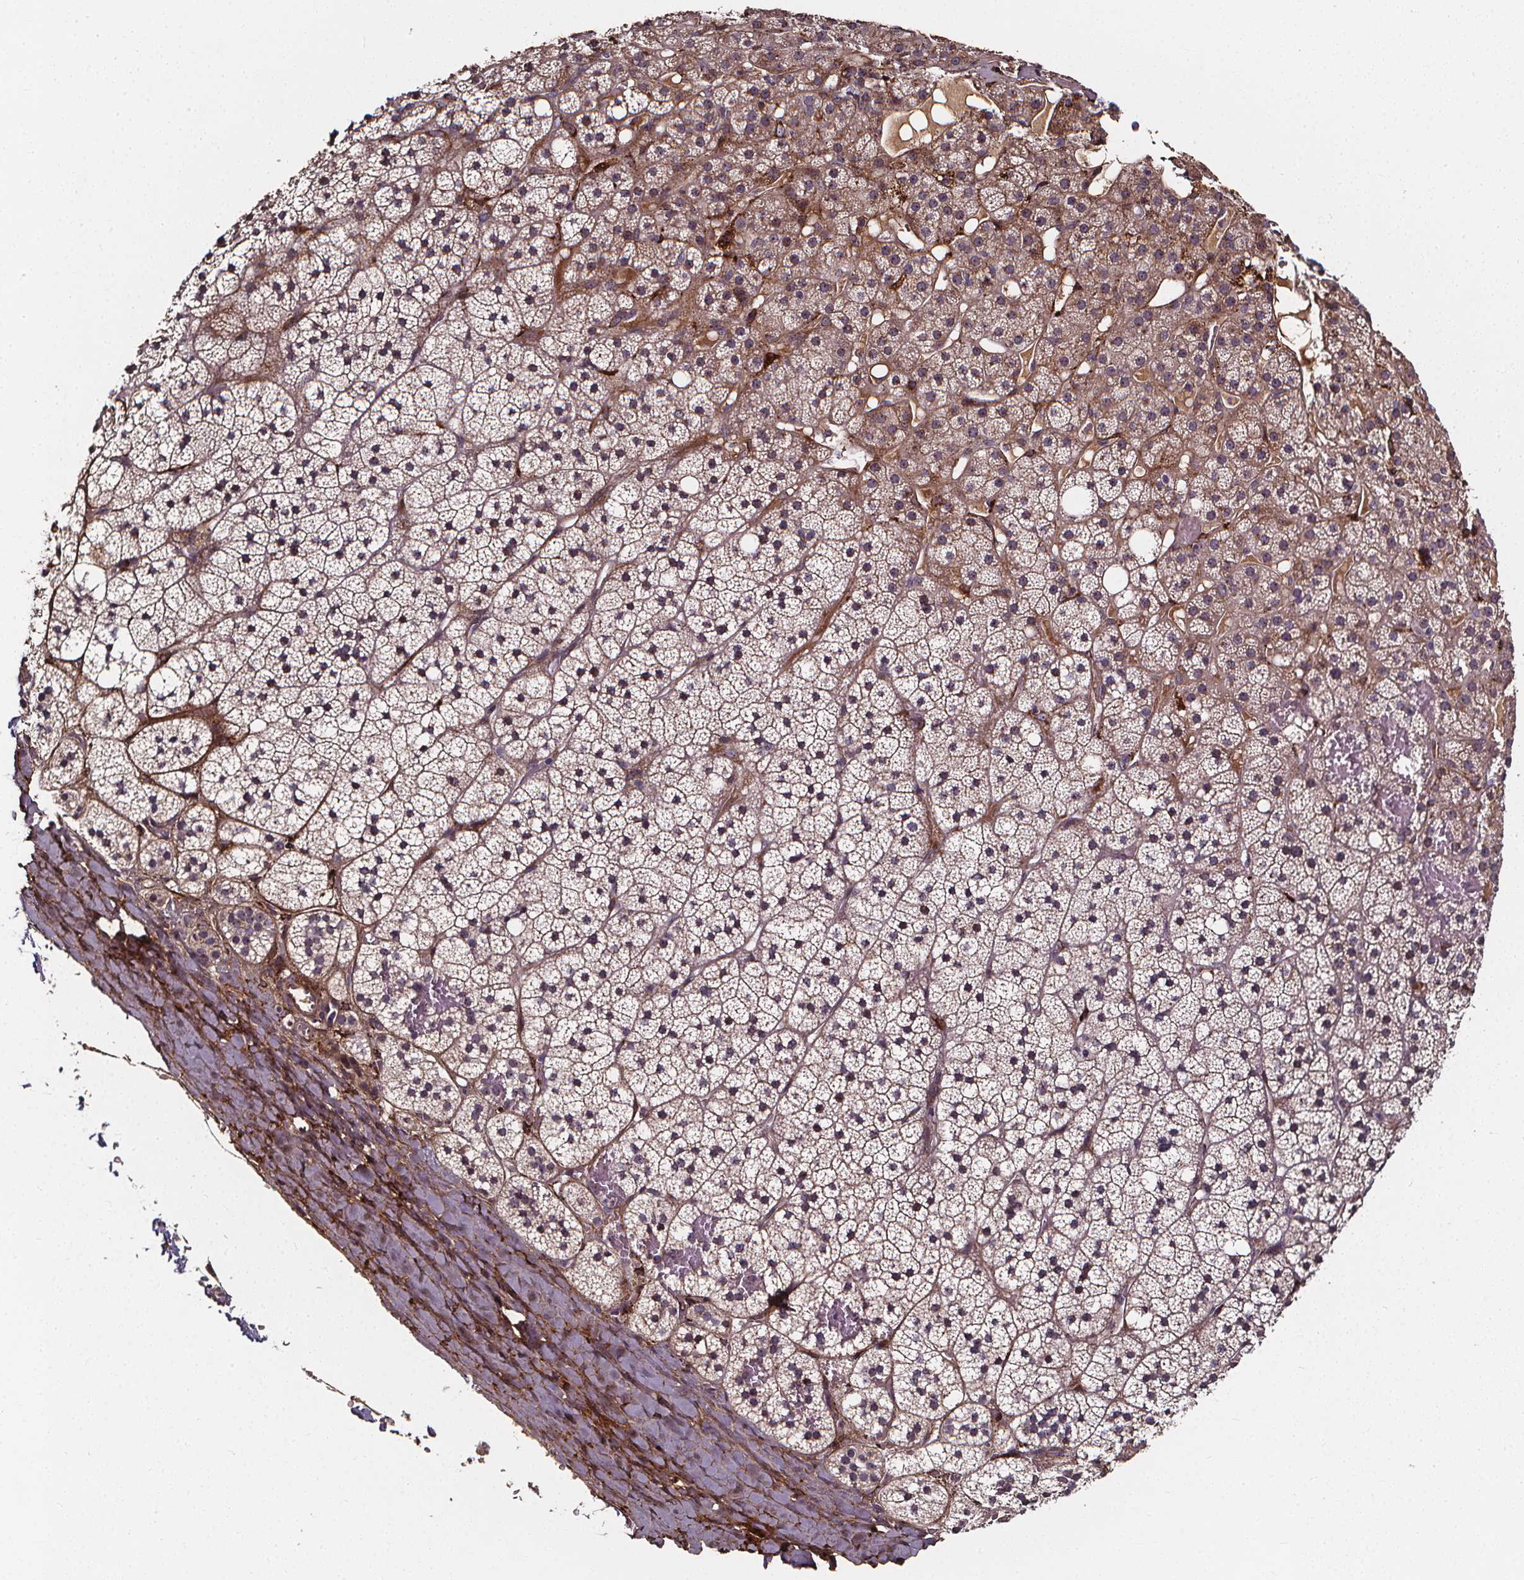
{"staining": {"intensity": "weak", "quantity": "<25%", "location": "cytoplasmic/membranous"}, "tissue": "adrenal gland", "cell_type": "Glandular cells", "image_type": "normal", "snomed": [{"axis": "morphology", "description": "Normal tissue, NOS"}, {"axis": "topography", "description": "Adrenal gland"}], "caption": "High magnification brightfield microscopy of unremarkable adrenal gland stained with DAB (3,3'-diaminobenzidine) (brown) and counterstained with hematoxylin (blue): glandular cells show no significant positivity.", "gene": "AEBP1", "patient": {"sex": "male", "age": 53}}